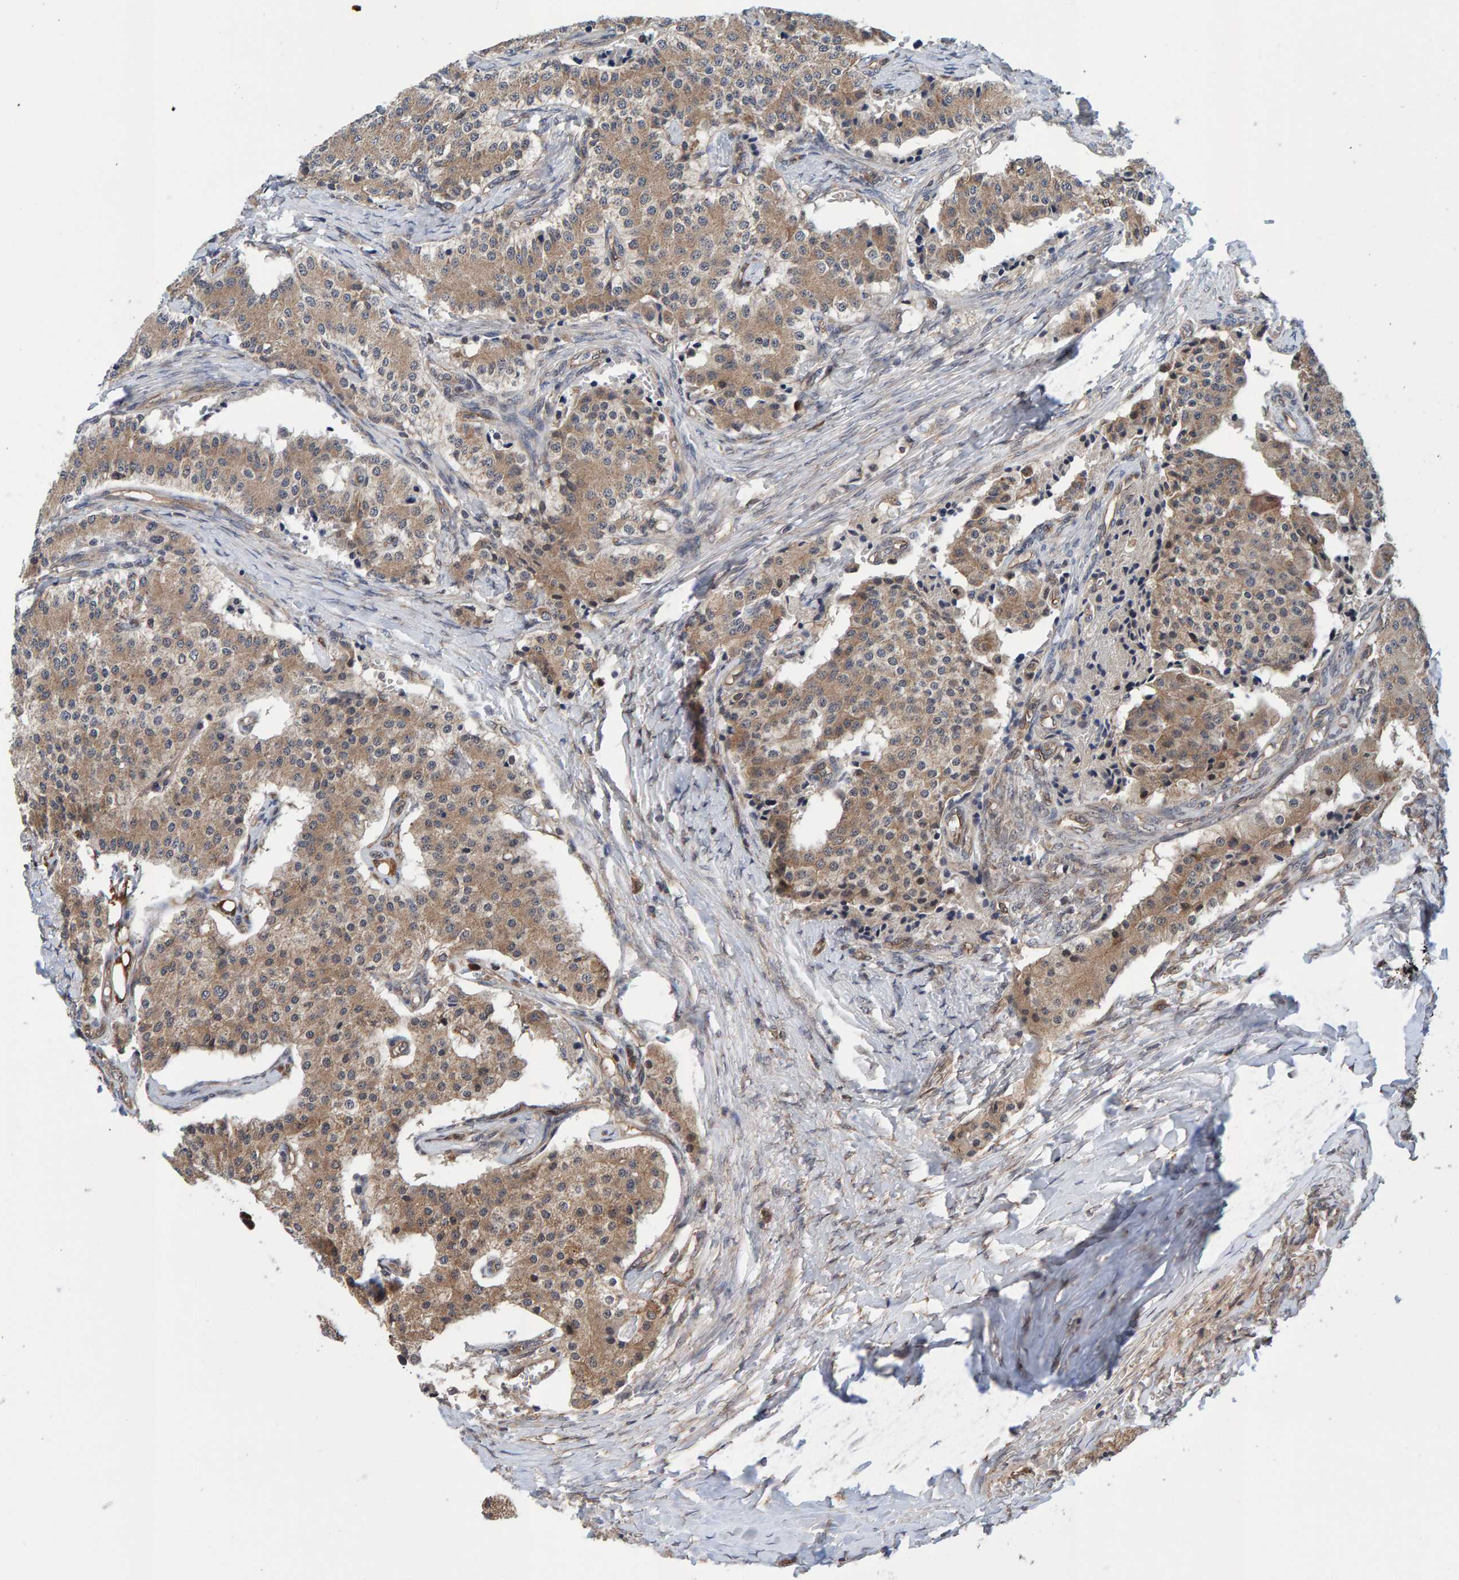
{"staining": {"intensity": "moderate", "quantity": ">75%", "location": "cytoplasmic/membranous"}, "tissue": "carcinoid", "cell_type": "Tumor cells", "image_type": "cancer", "snomed": [{"axis": "morphology", "description": "Carcinoid, malignant, NOS"}, {"axis": "topography", "description": "Colon"}], "caption": "A high-resolution image shows immunohistochemistry (IHC) staining of carcinoid, which exhibits moderate cytoplasmic/membranous expression in about >75% of tumor cells.", "gene": "SCRN2", "patient": {"sex": "female", "age": 52}}